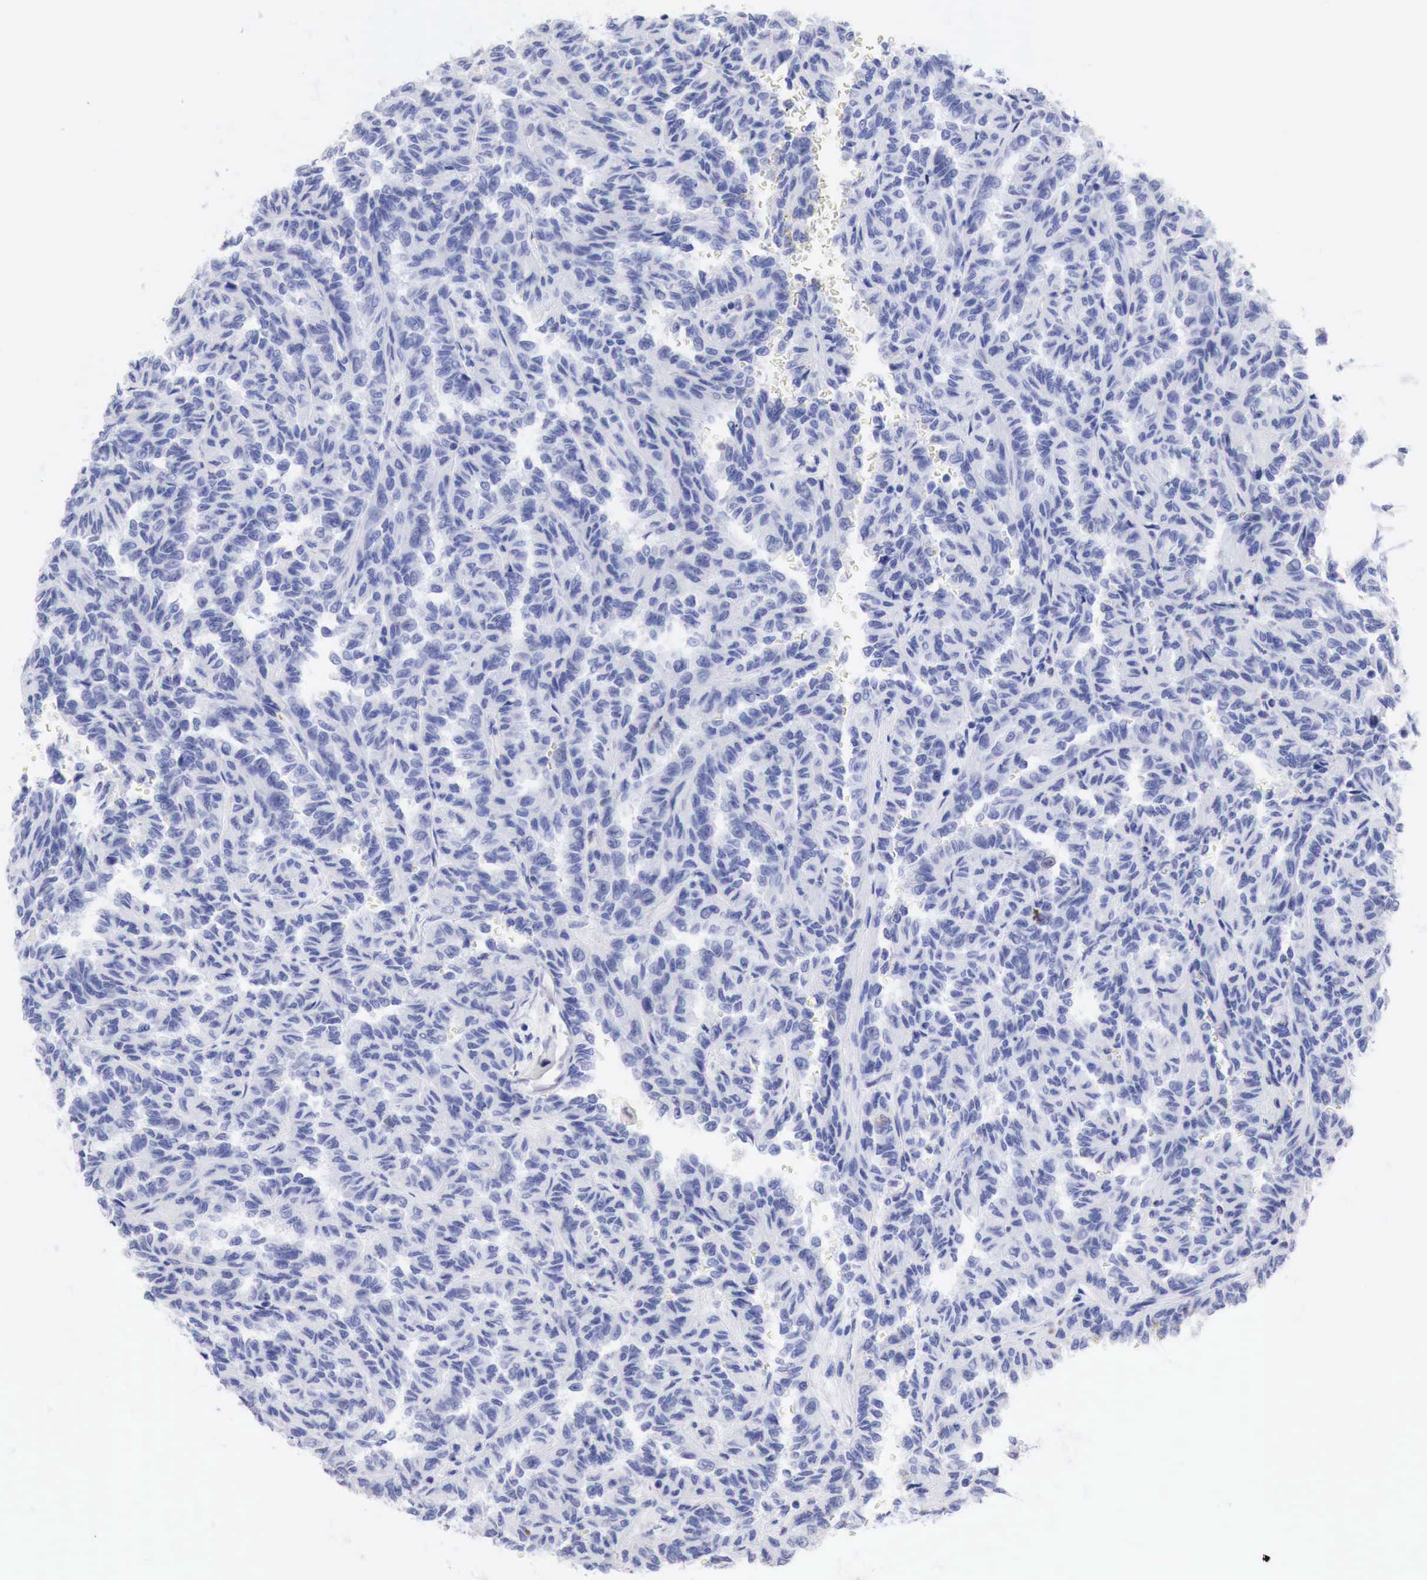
{"staining": {"intensity": "negative", "quantity": "none", "location": "none"}, "tissue": "renal cancer", "cell_type": "Tumor cells", "image_type": "cancer", "snomed": [{"axis": "morphology", "description": "Inflammation, NOS"}, {"axis": "morphology", "description": "Adenocarcinoma, NOS"}, {"axis": "topography", "description": "Kidney"}], "caption": "The micrograph exhibits no staining of tumor cells in adenocarcinoma (renal).", "gene": "CDKN2A", "patient": {"sex": "male", "age": 68}}